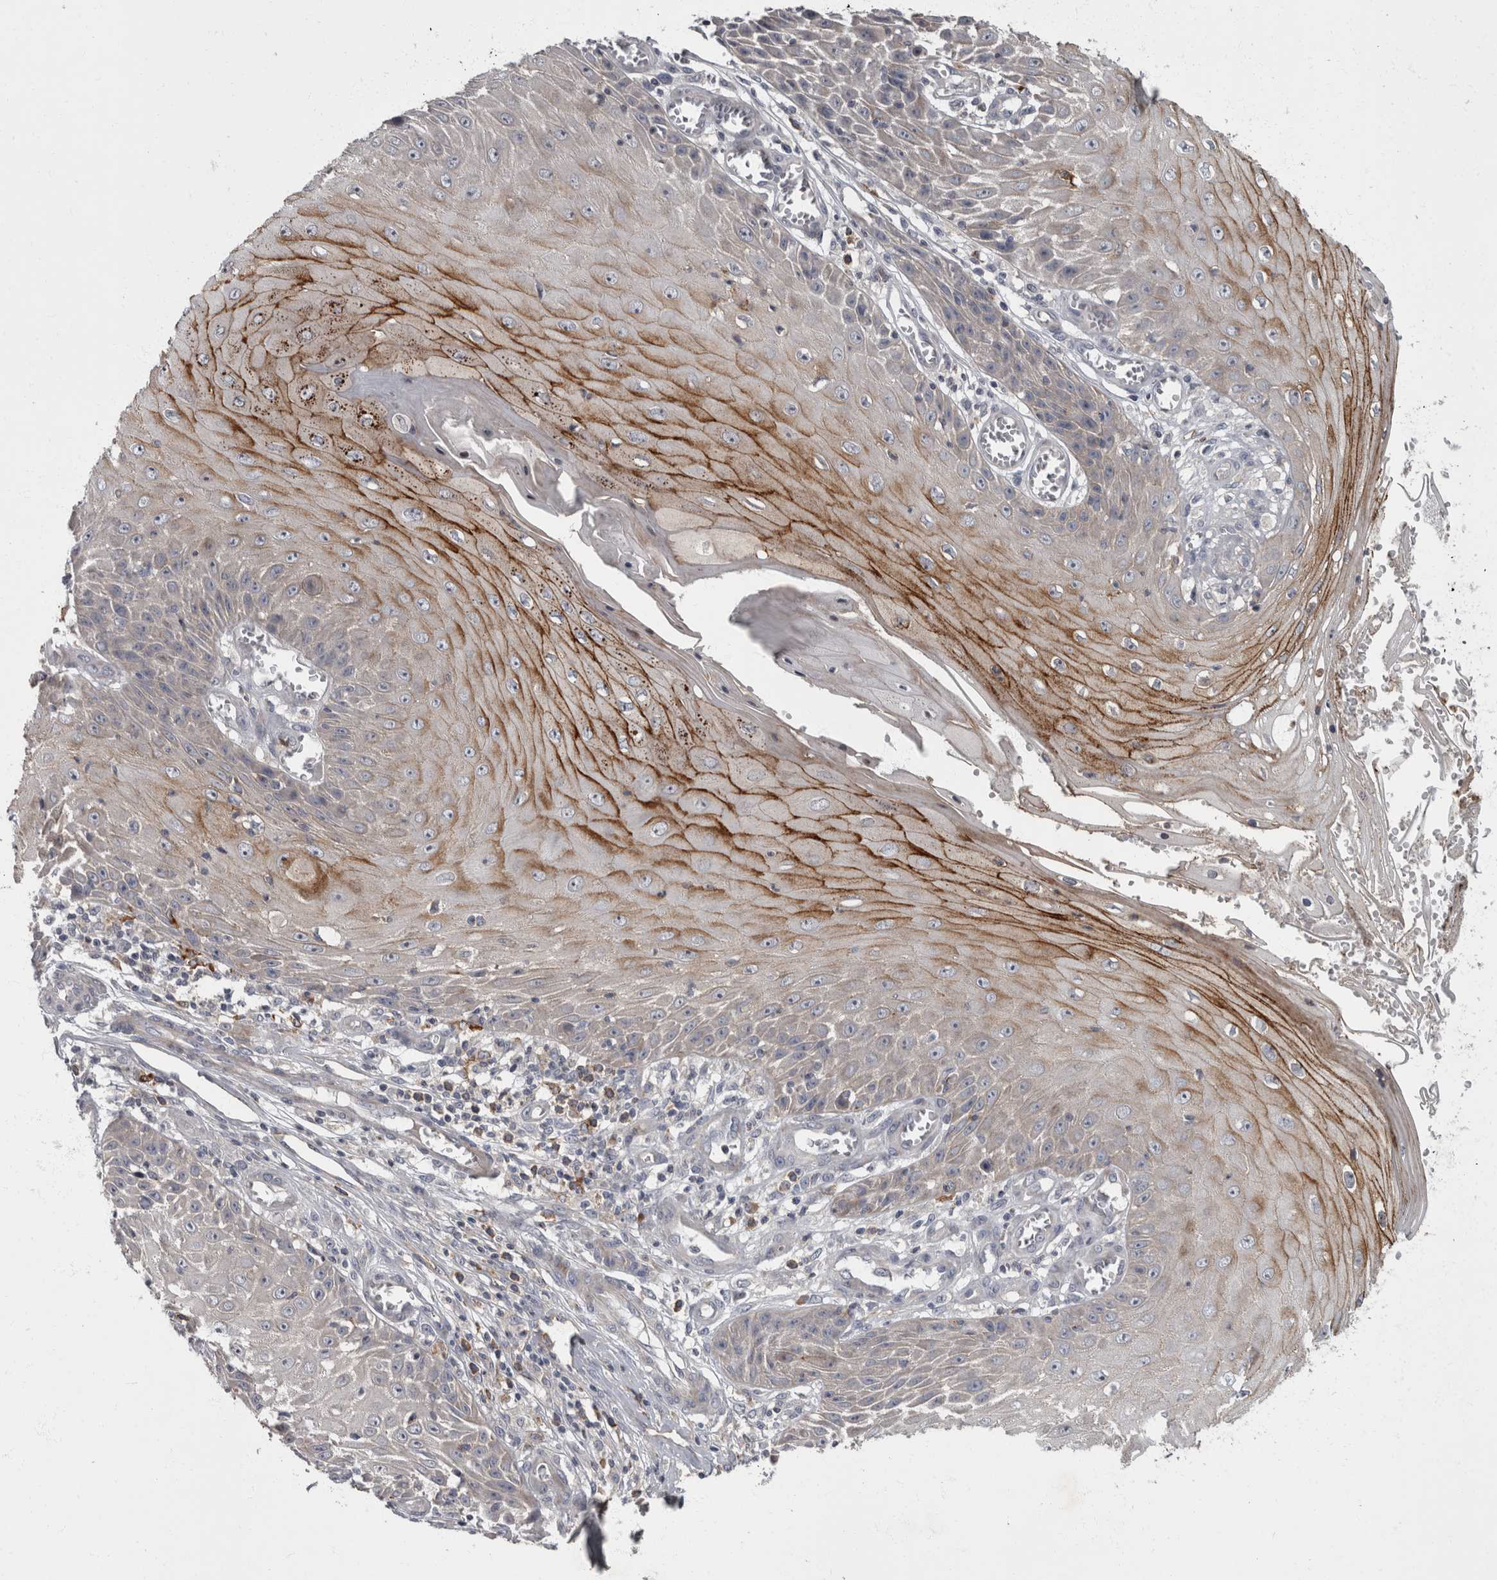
{"staining": {"intensity": "moderate", "quantity": "25%-75%", "location": "cytoplasmic/membranous"}, "tissue": "skin cancer", "cell_type": "Tumor cells", "image_type": "cancer", "snomed": [{"axis": "morphology", "description": "Squamous cell carcinoma, NOS"}, {"axis": "topography", "description": "Skin"}], "caption": "Immunohistochemistry histopathology image of neoplastic tissue: human skin cancer stained using IHC shows medium levels of moderate protein expression localized specifically in the cytoplasmic/membranous of tumor cells, appearing as a cytoplasmic/membranous brown color.", "gene": "CDC42BPG", "patient": {"sex": "female", "age": 73}}